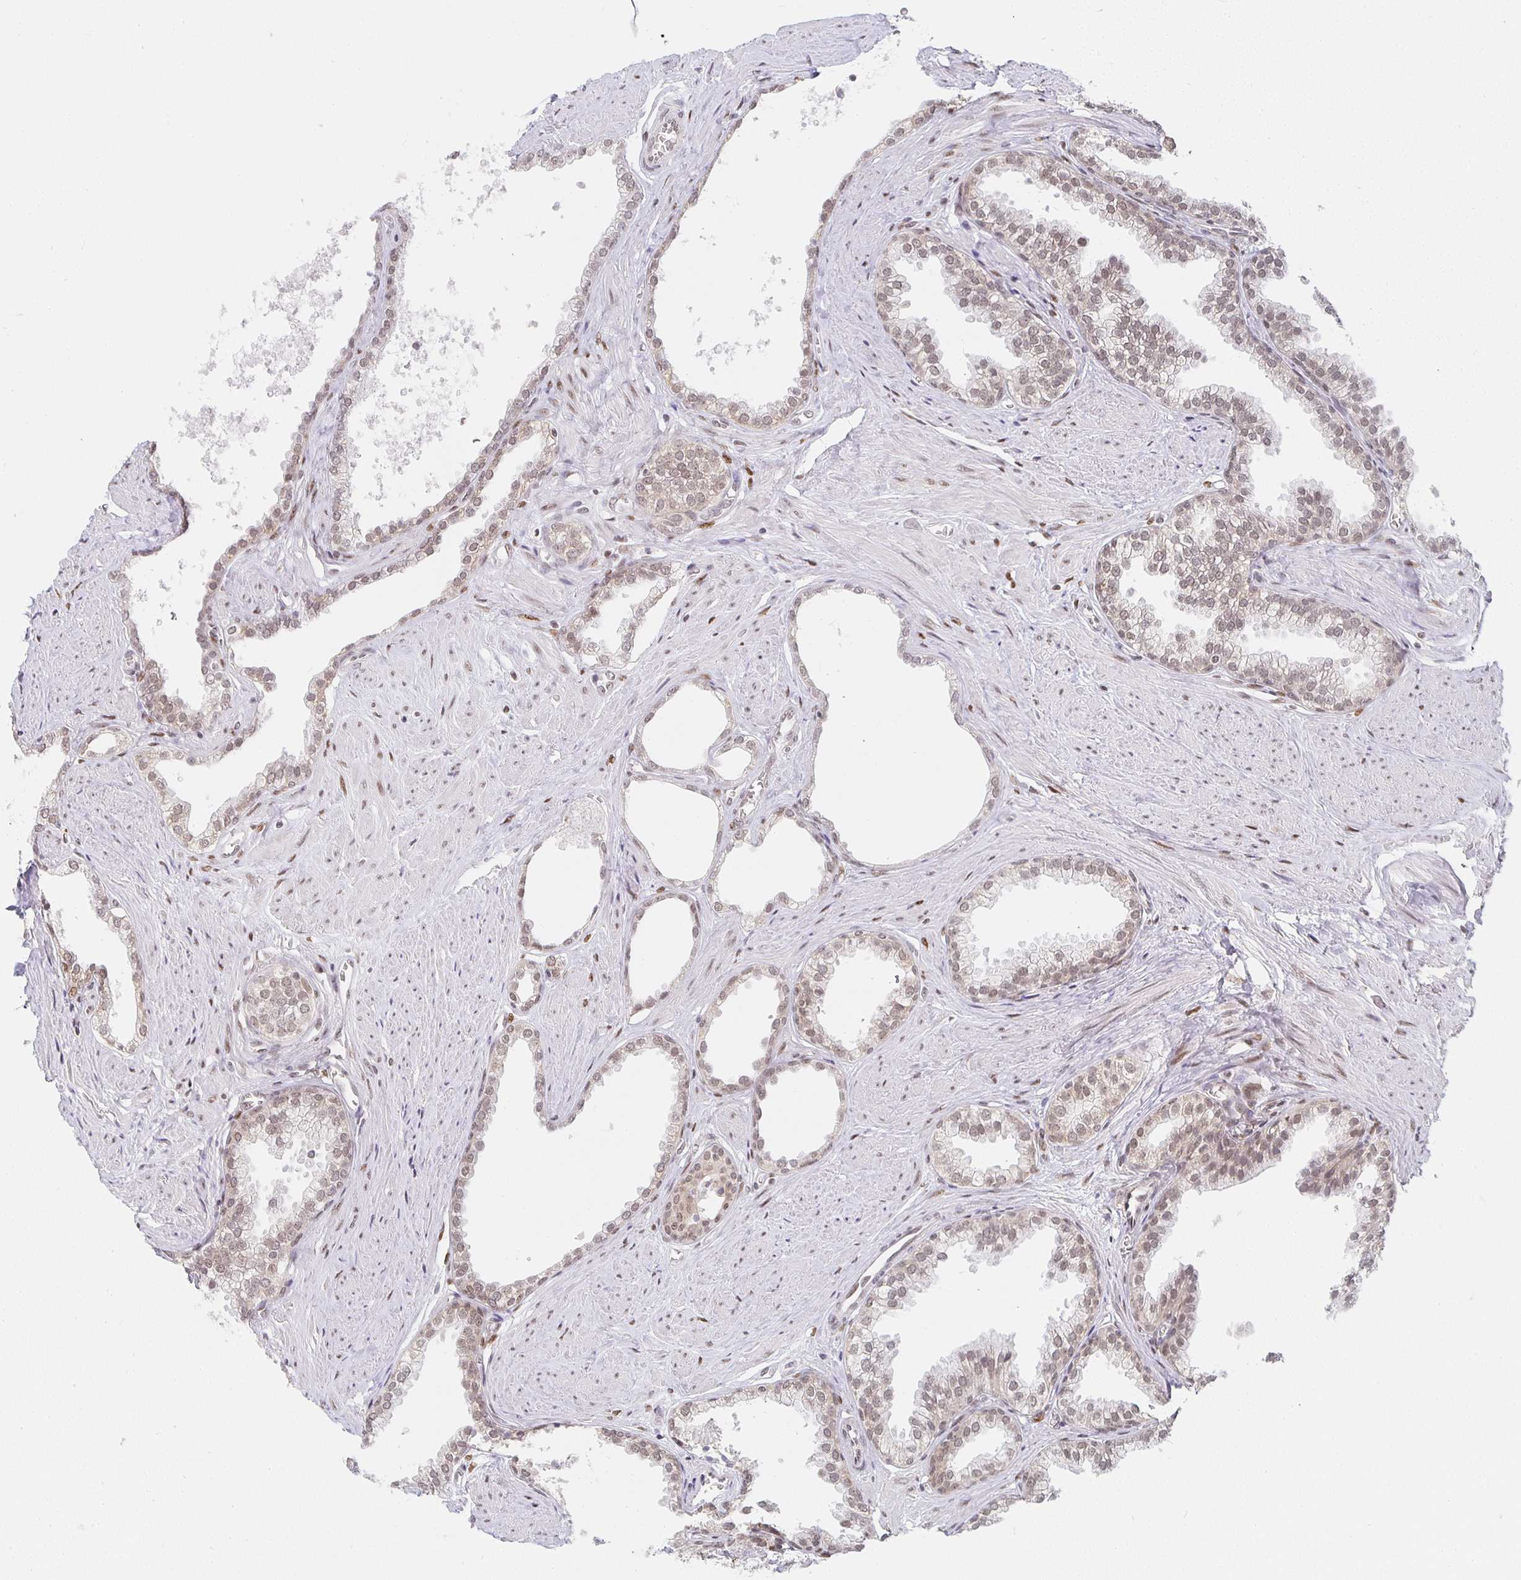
{"staining": {"intensity": "weak", "quantity": ">75%", "location": "nuclear"}, "tissue": "prostate", "cell_type": "Glandular cells", "image_type": "normal", "snomed": [{"axis": "morphology", "description": "Normal tissue, NOS"}, {"axis": "topography", "description": "Prostate"}, {"axis": "topography", "description": "Peripheral nerve tissue"}], "caption": "This histopathology image demonstrates IHC staining of benign prostate, with low weak nuclear positivity in about >75% of glandular cells.", "gene": "SMARCA2", "patient": {"sex": "male", "age": 55}}